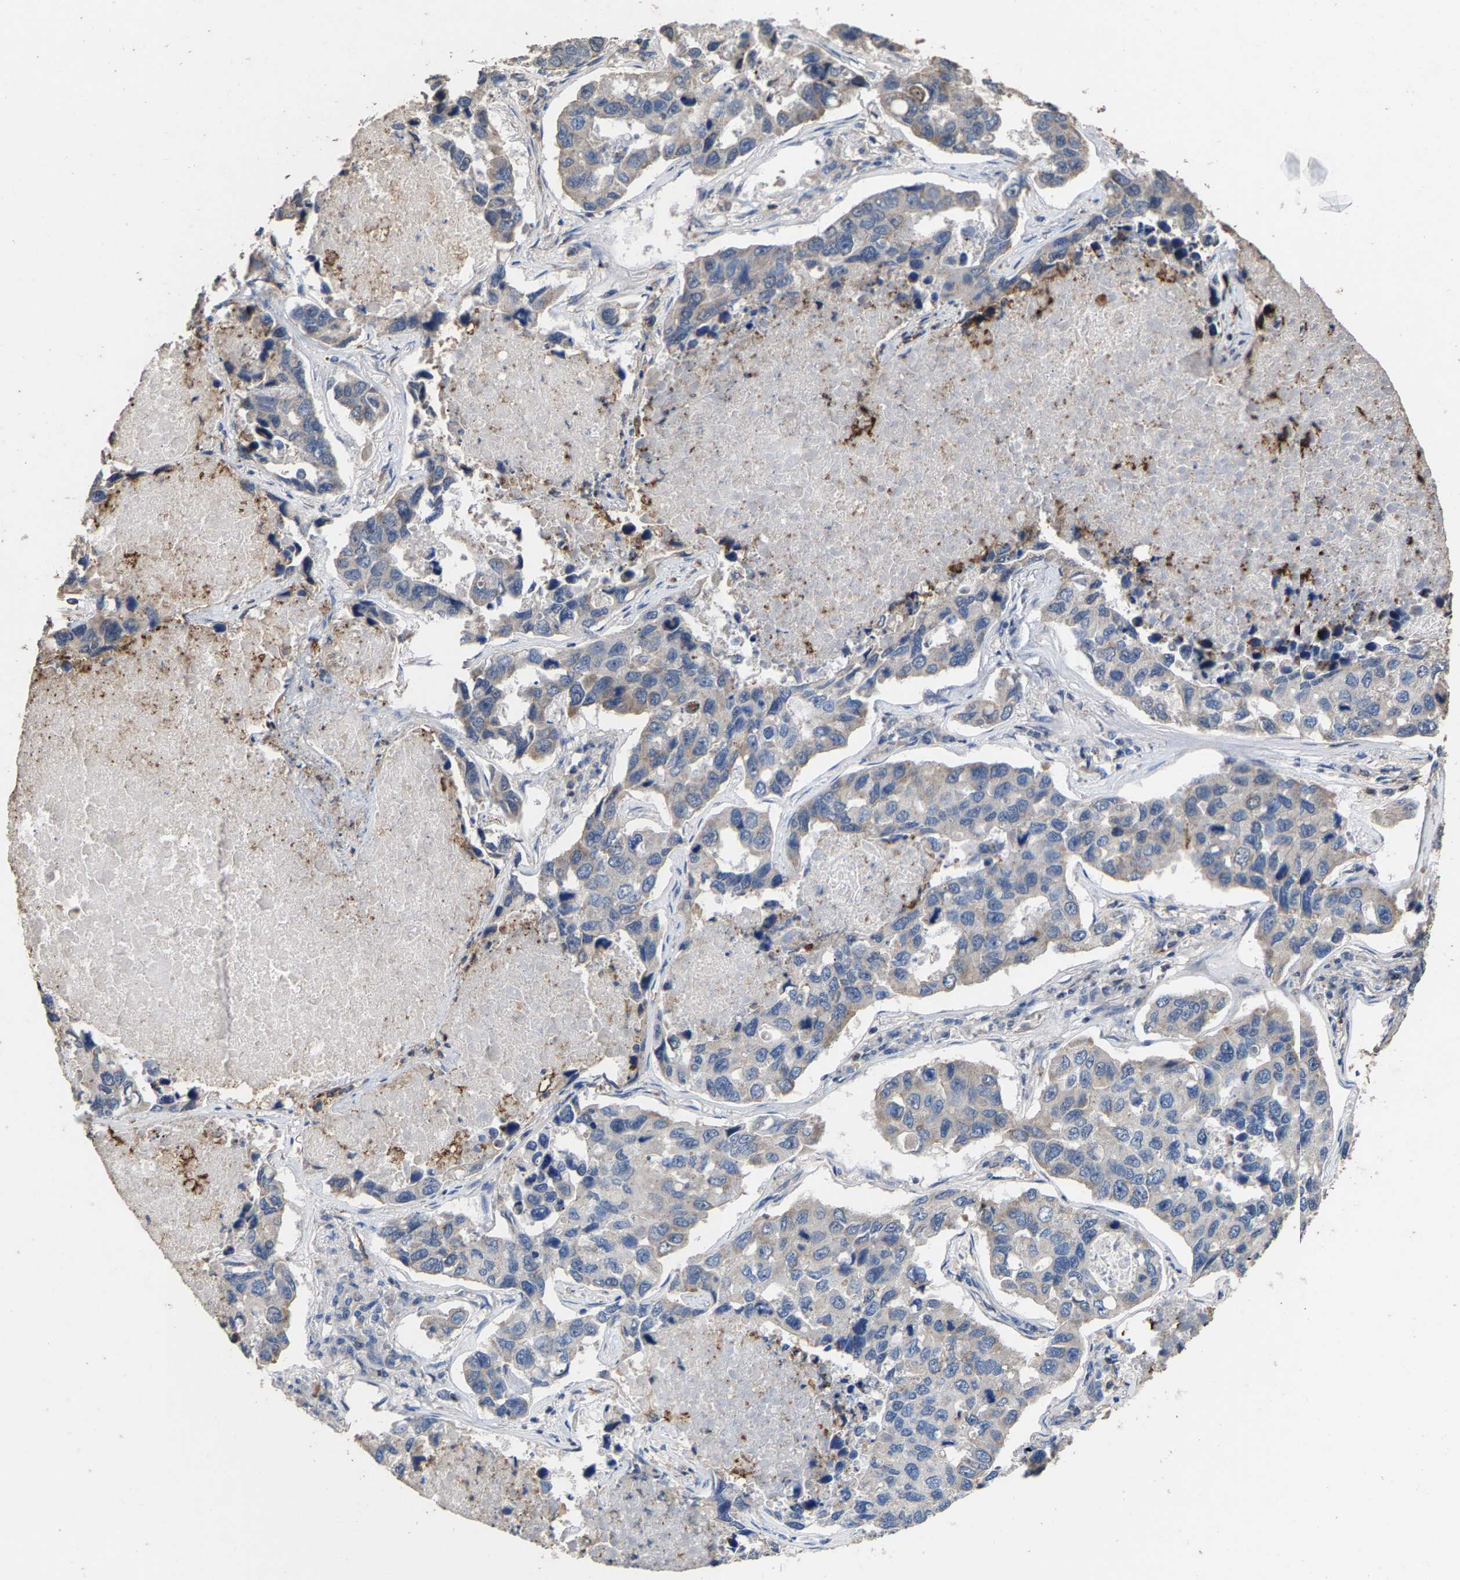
{"staining": {"intensity": "negative", "quantity": "none", "location": "none"}, "tissue": "lung cancer", "cell_type": "Tumor cells", "image_type": "cancer", "snomed": [{"axis": "morphology", "description": "Adenocarcinoma, NOS"}, {"axis": "topography", "description": "Lung"}], "caption": "High power microscopy image of an IHC micrograph of lung cancer, revealing no significant positivity in tumor cells.", "gene": "TDRKH", "patient": {"sex": "male", "age": 64}}